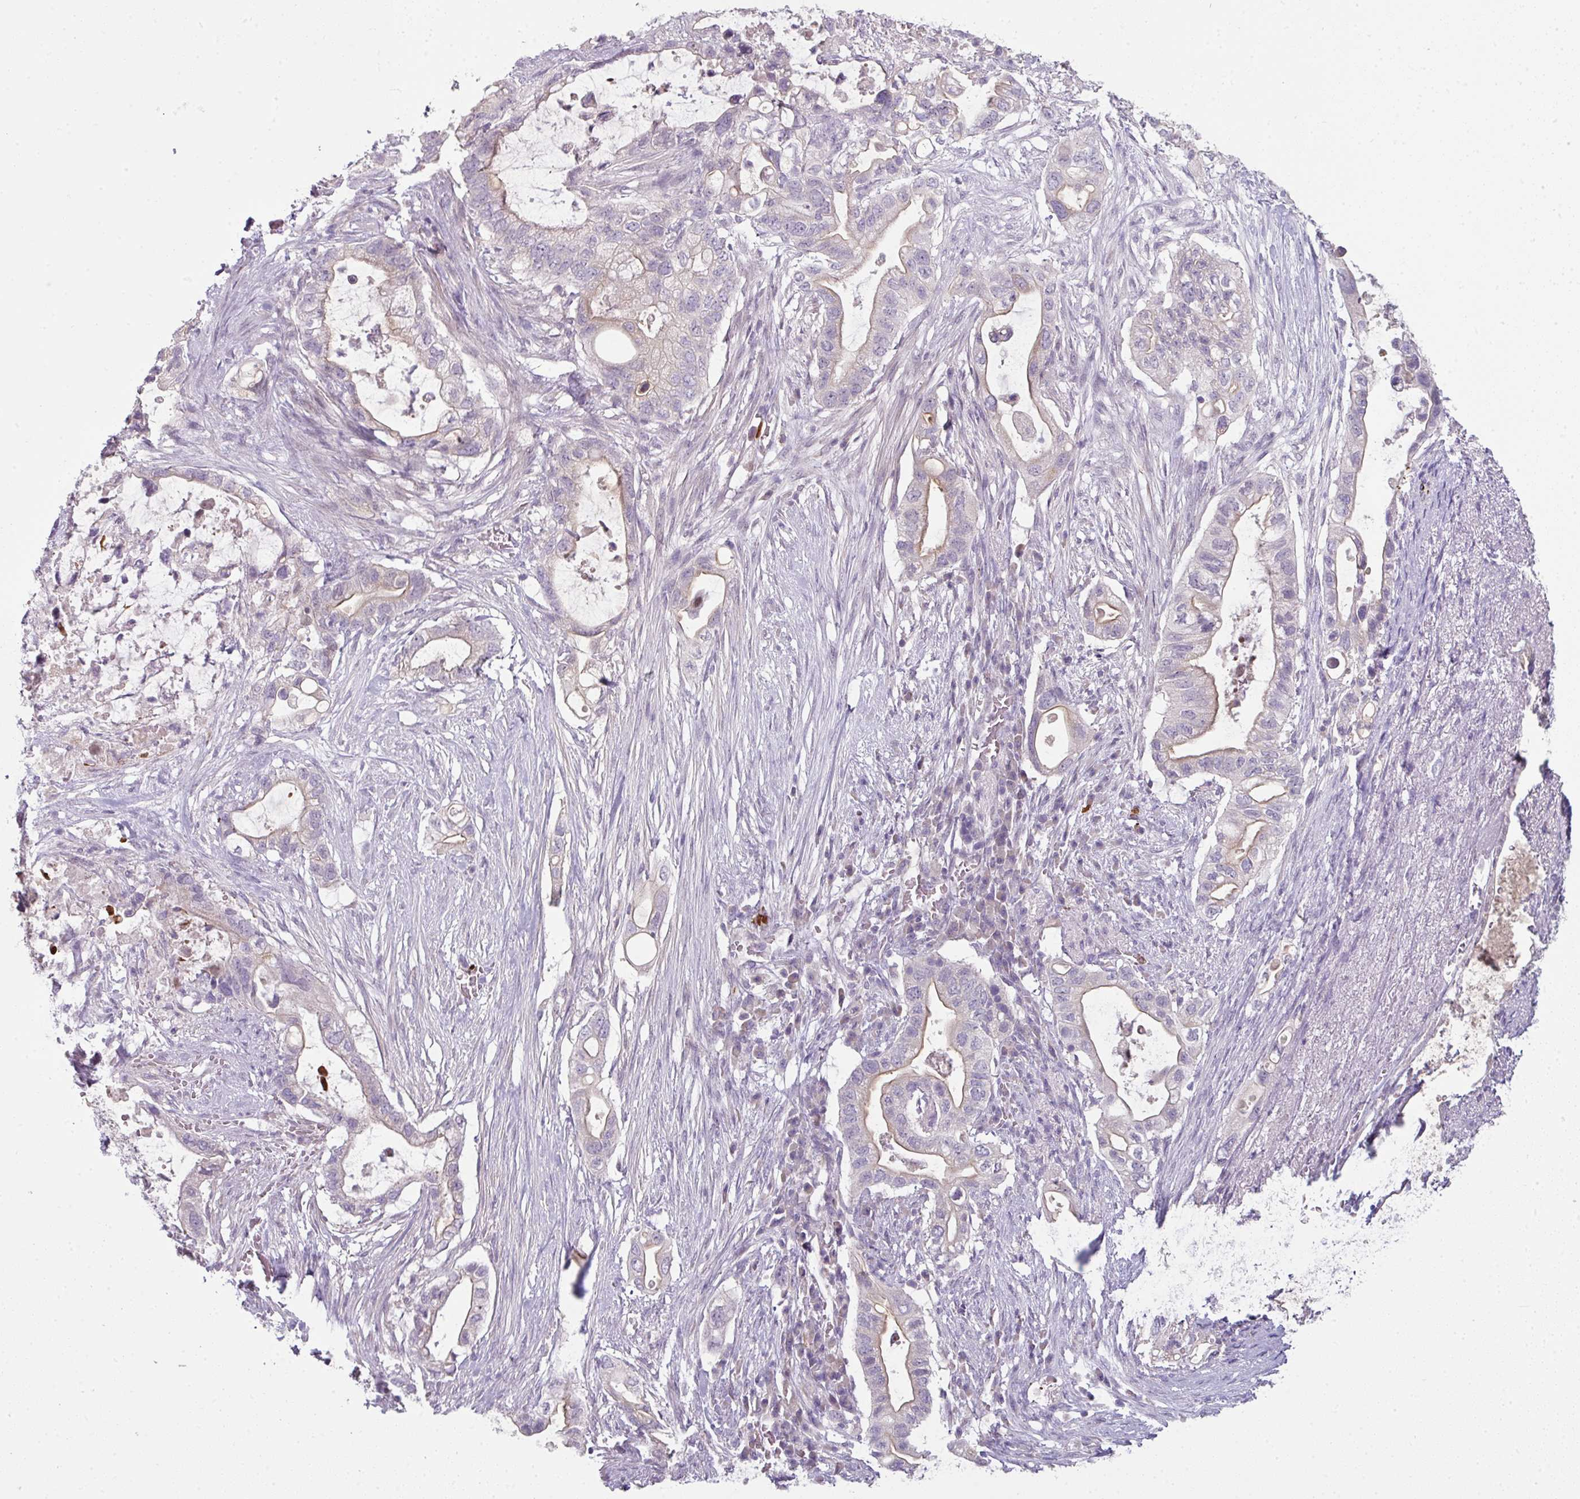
{"staining": {"intensity": "weak", "quantity": "25%-75%", "location": "cytoplasmic/membranous"}, "tissue": "pancreatic cancer", "cell_type": "Tumor cells", "image_type": "cancer", "snomed": [{"axis": "morphology", "description": "Adenocarcinoma, NOS"}, {"axis": "topography", "description": "Pancreas"}], "caption": "Protein staining demonstrates weak cytoplasmic/membranous positivity in approximately 25%-75% of tumor cells in pancreatic cancer (adenocarcinoma). The protein is stained brown, and the nuclei are stained in blue (DAB (3,3'-diaminobenzidine) IHC with brightfield microscopy, high magnification).", "gene": "FHAD1", "patient": {"sex": "female", "age": 72}}